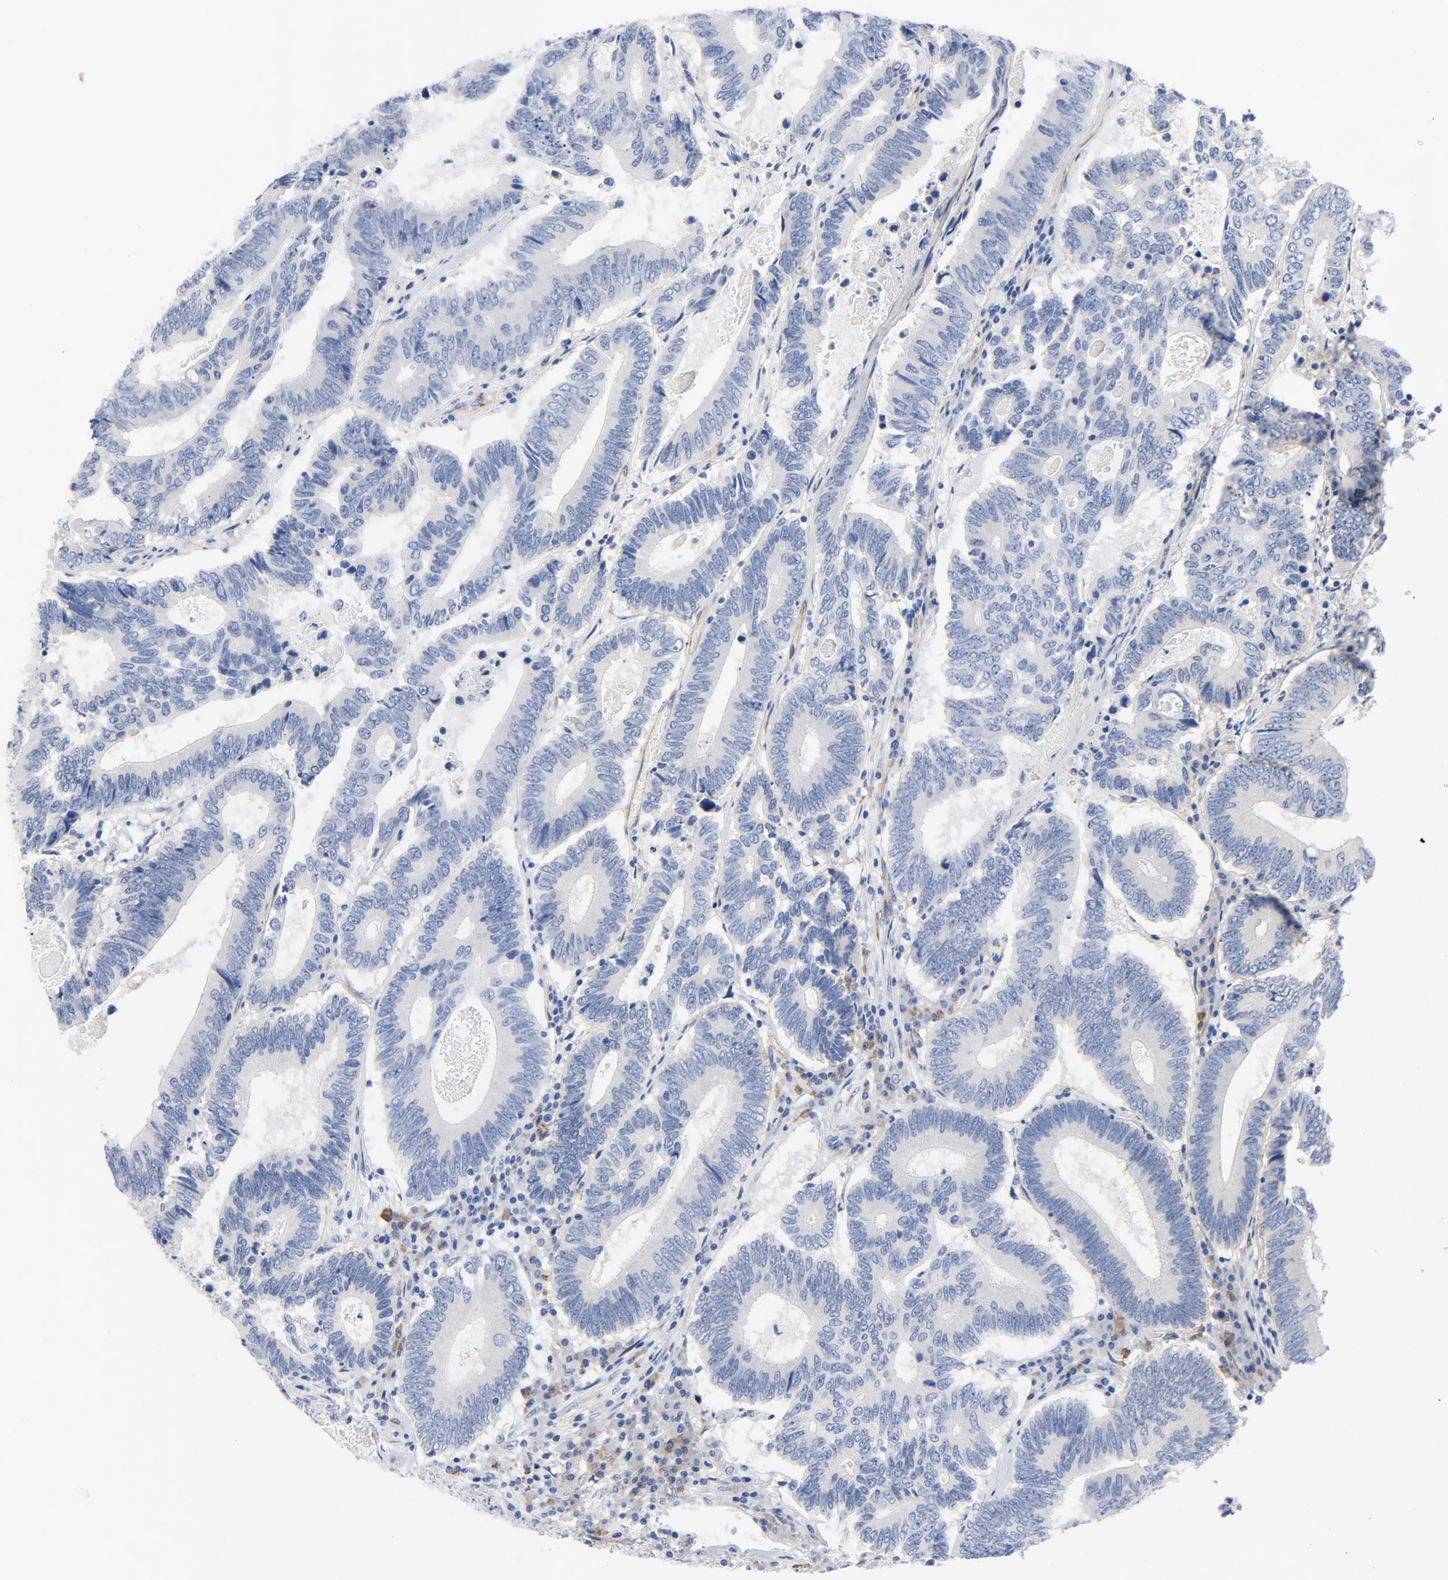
{"staining": {"intensity": "negative", "quantity": "none", "location": "none"}, "tissue": "colorectal cancer", "cell_type": "Tumor cells", "image_type": "cancer", "snomed": [{"axis": "morphology", "description": "Adenocarcinoma, NOS"}, {"axis": "topography", "description": "Colon"}], "caption": "A high-resolution image shows immunohistochemistry staining of colorectal cancer, which shows no significant expression in tumor cells.", "gene": "LAMC1", "patient": {"sex": "female", "age": 78}}